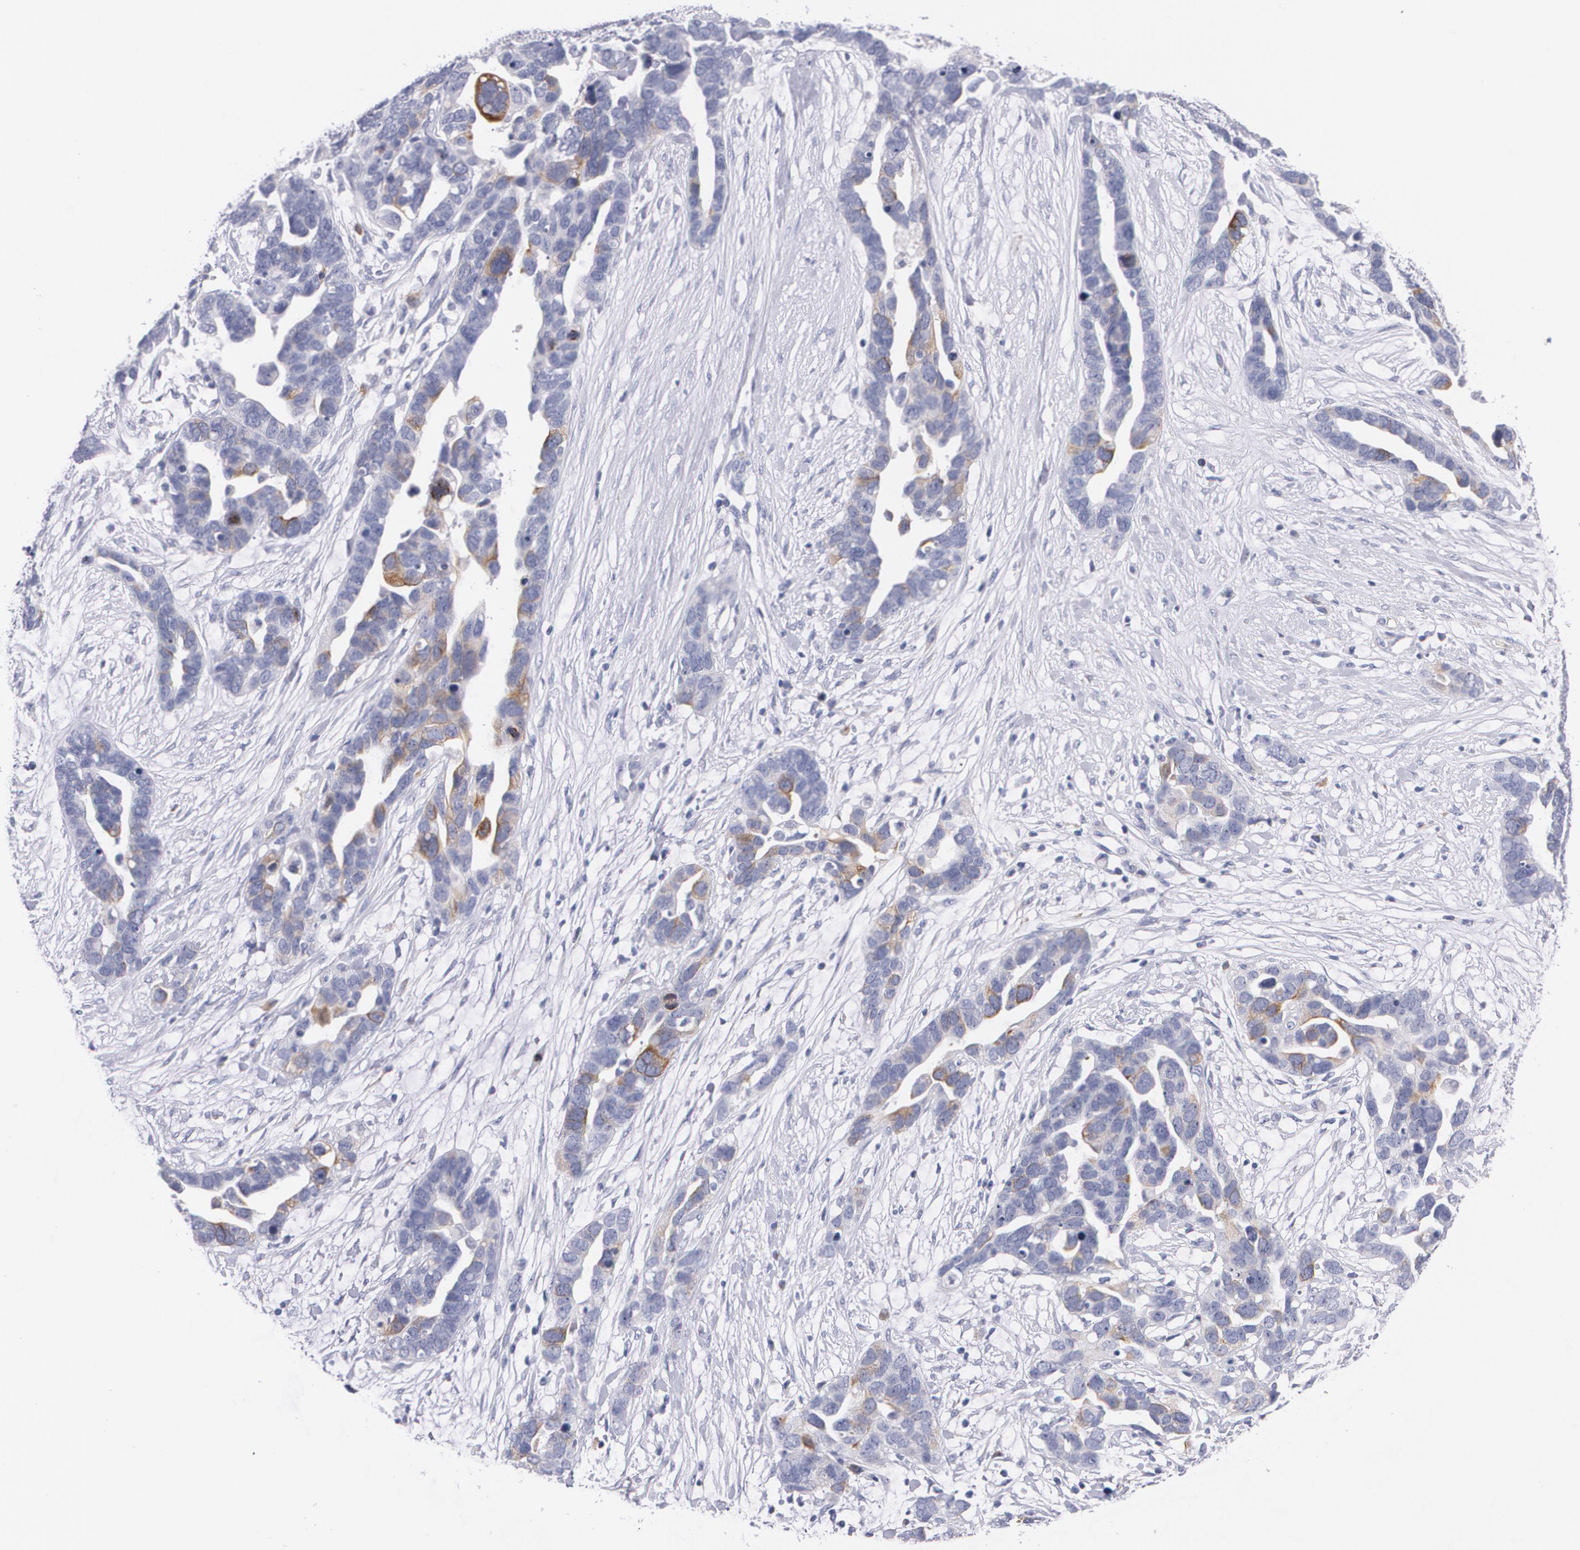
{"staining": {"intensity": "strong", "quantity": "<25%", "location": "cytoplasmic/membranous"}, "tissue": "ovarian cancer", "cell_type": "Tumor cells", "image_type": "cancer", "snomed": [{"axis": "morphology", "description": "Cystadenocarcinoma, serous, NOS"}, {"axis": "topography", "description": "Ovary"}], "caption": "Strong cytoplasmic/membranous positivity is identified in approximately <25% of tumor cells in ovarian cancer (serous cystadenocarcinoma).", "gene": "HMMR", "patient": {"sex": "female", "age": 54}}